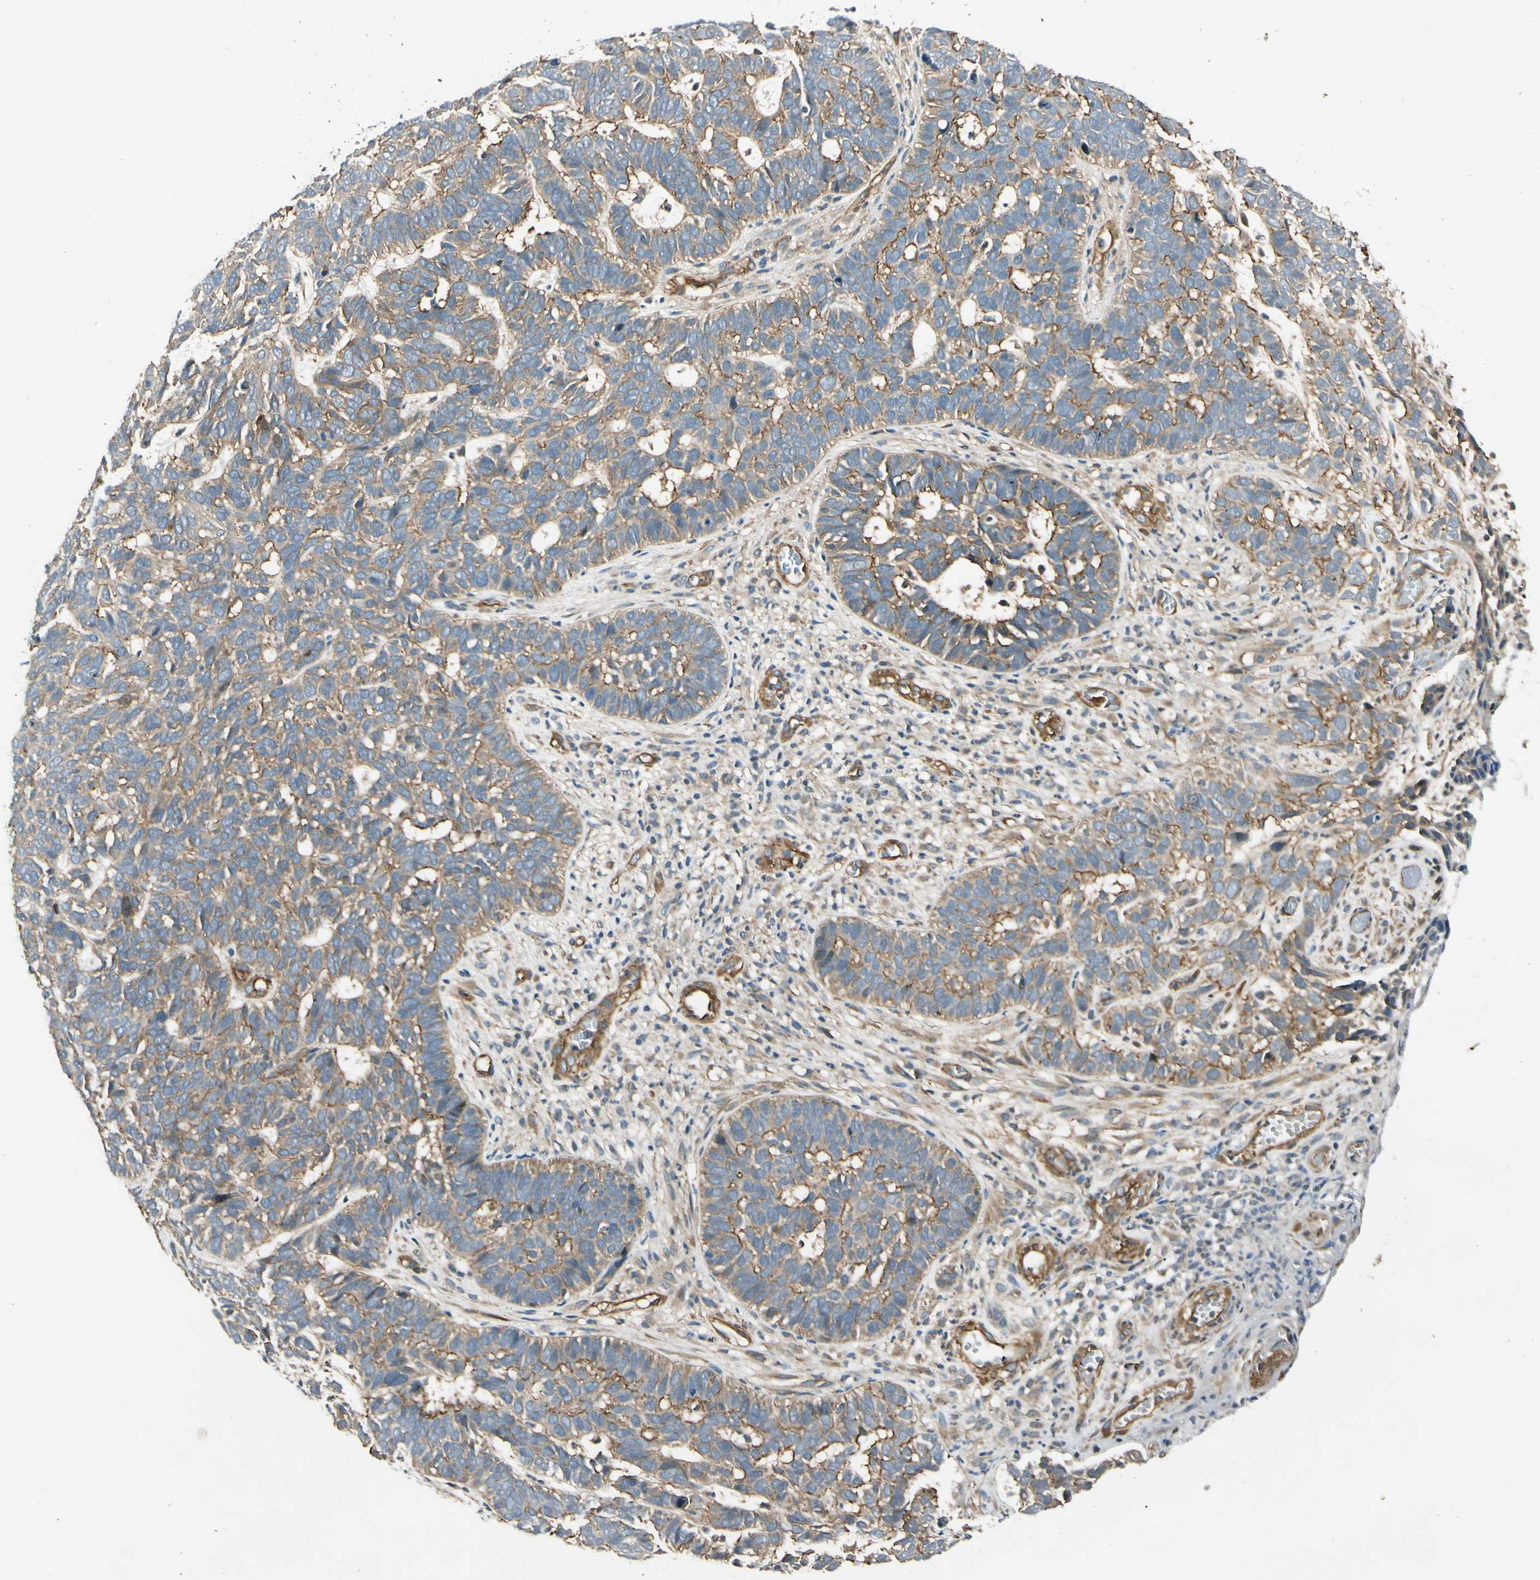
{"staining": {"intensity": "moderate", "quantity": "25%-75%", "location": "cytoplasmic/membranous"}, "tissue": "skin cancer", "cell_type": "Tumor cells", "image_type": "cancer", "snomed": [{"axis": "morphology", "description": "Basal cell carcinoma"}, {"axis": "topography", "description": "Skin"}], "caption": "Immunohistochemistry photomicrograph of human skin cancer stained for a protein (brown), which reveals medium levels of moderate cytoplasmic/membranous staining in approximately 25%-75% of tumor cells.", "gene": "ROCK2", "patient": {"sex": "male", "age": 87}}